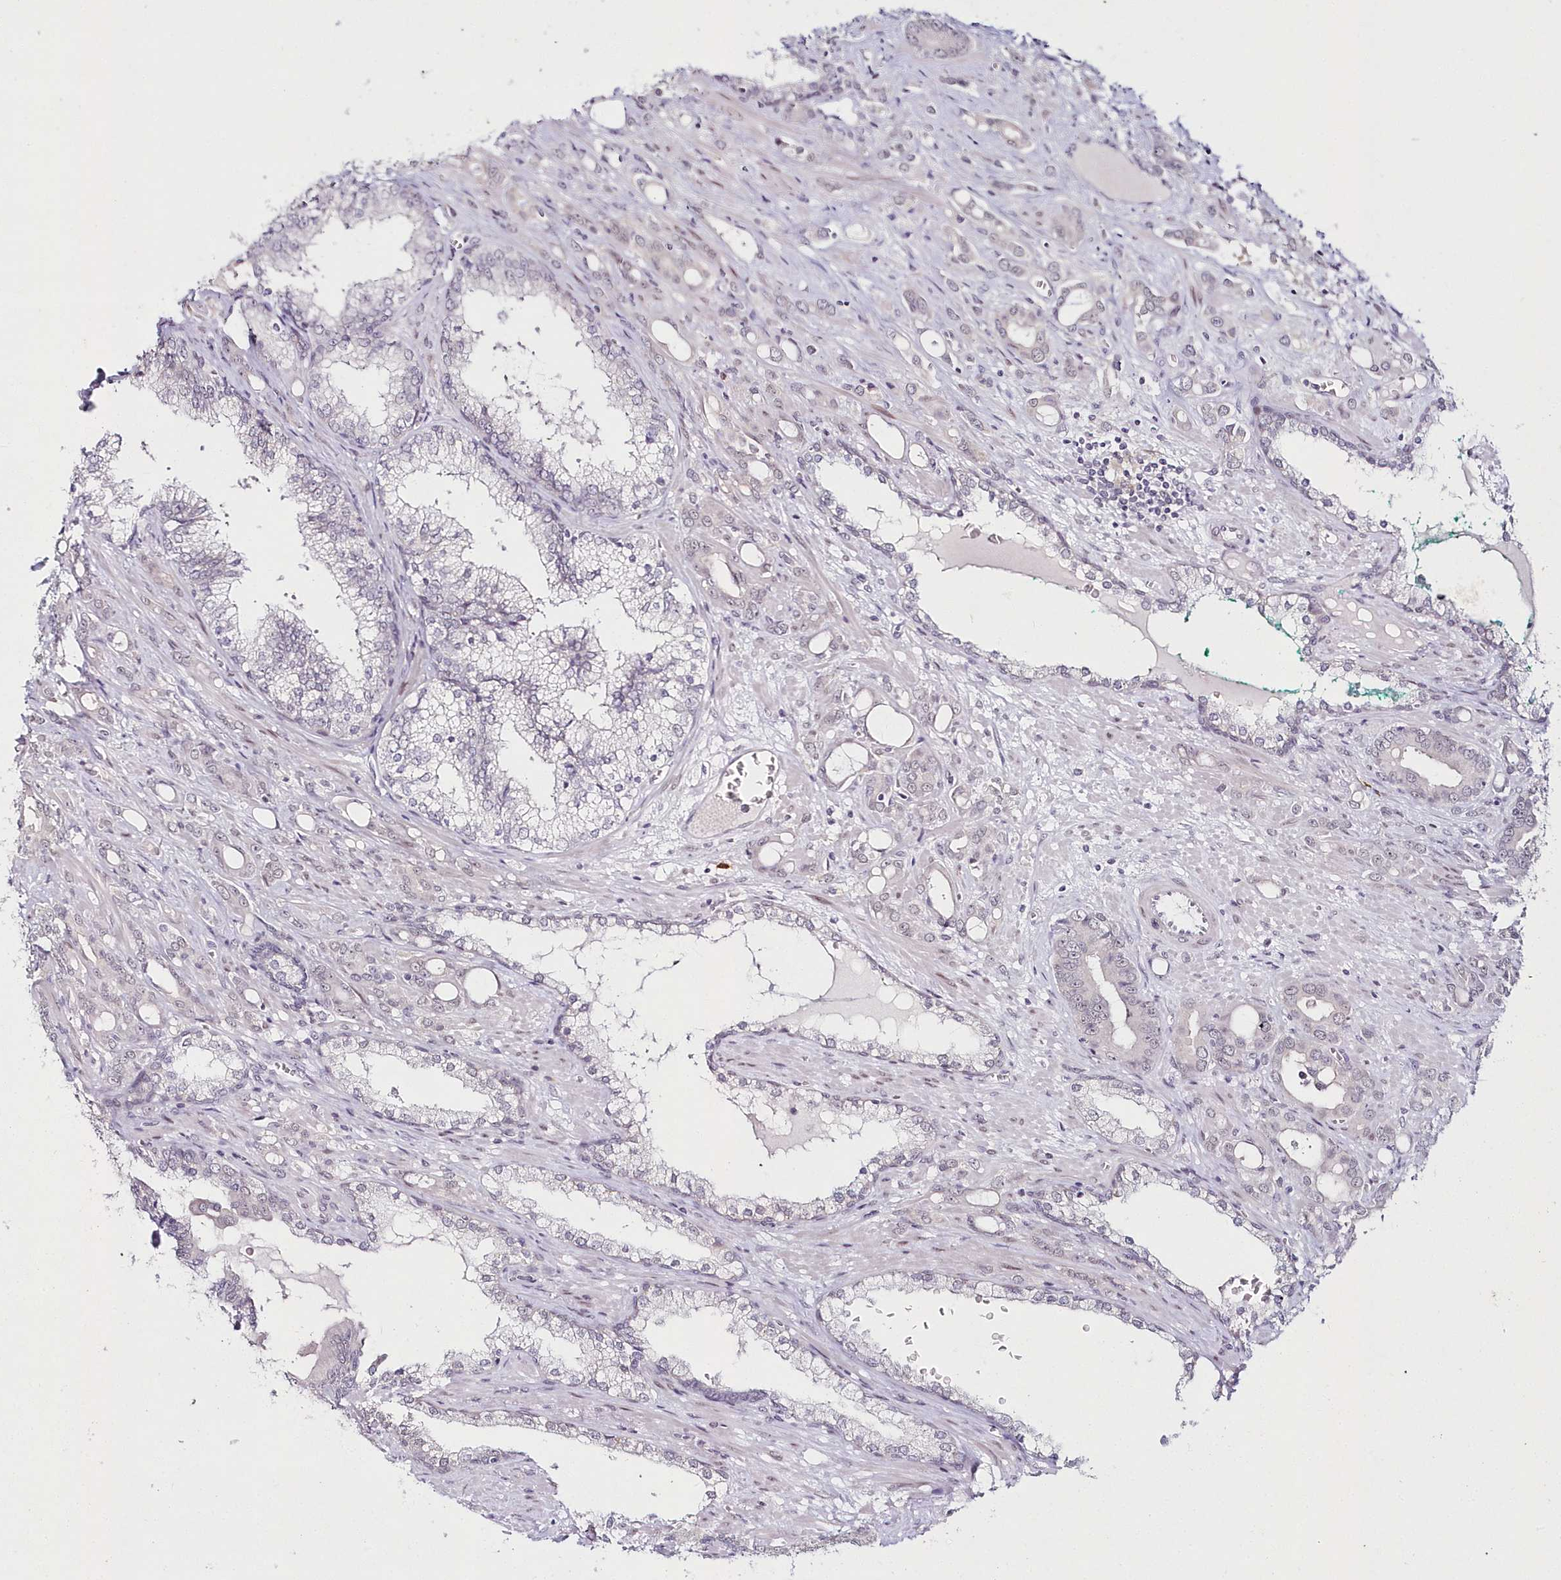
{"staining": {"intensity": "negative", "quantity": "none", "location": "none"}, "tissue": "prostate cancer", "cell_type": "Tumor cells", "image_type": "cancer", "snomed": [{"axis": "morphology", "description": "Adenocarcinoma, High grade"}, {"axis": "topography", "description": "Prostate"}], "caption": "Immunohistochemistry photomicrograph of human prostate cancer (high-grade adenocarcinoma) stained for a protein (brown), which exhibits no positivity in tumor cells. (DAB immunohistochemistry with hematoxylin counter stain).", "gene": "HYCC2", "patient": {"sex": "male", "age": 72}}